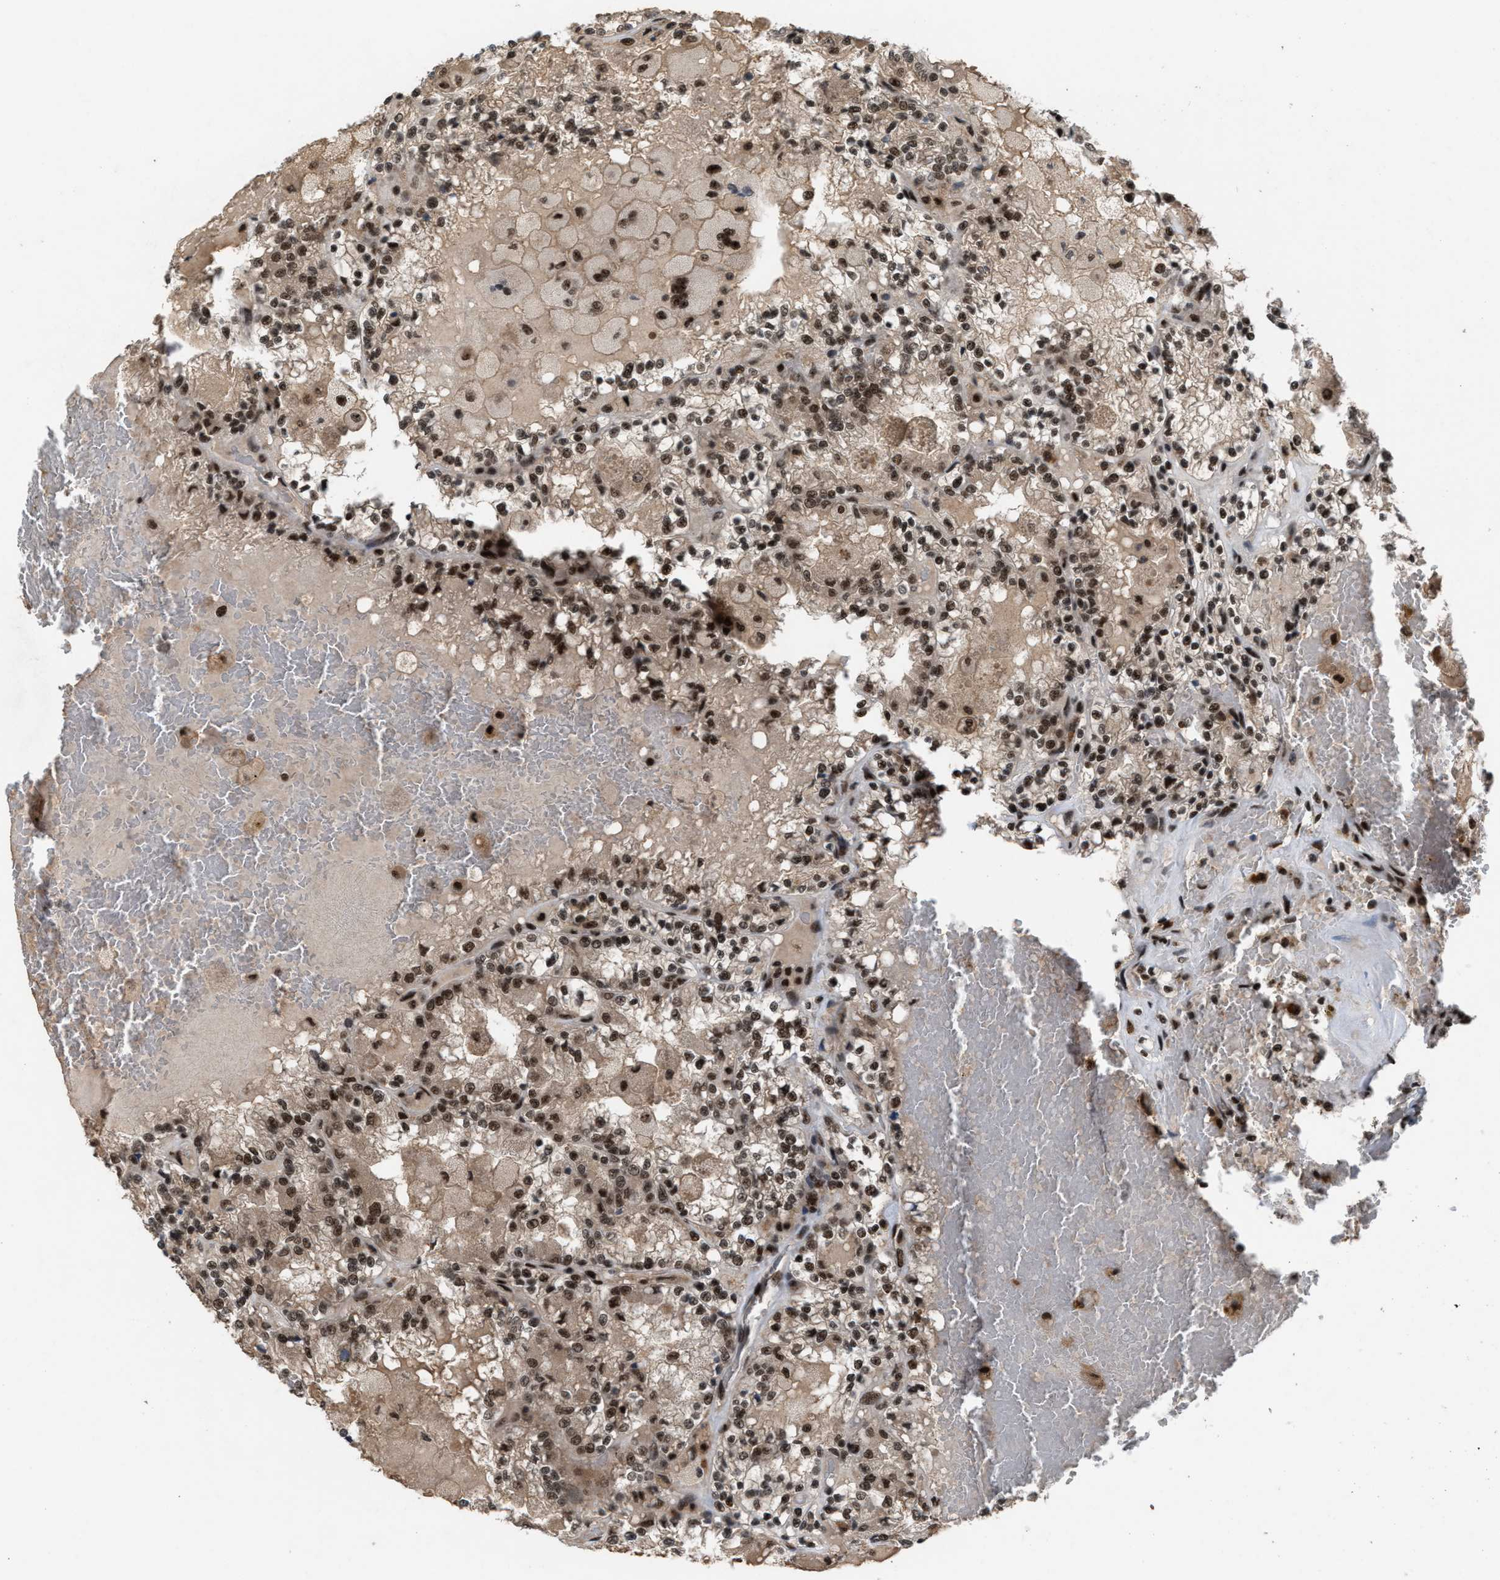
{"staining": {"intensity": "moderate", "quantity": ">75%", "location": "nuclear"}, "tissue": "renal cancer", "cell_type": "Tumor cells", "image_type": "cancer", "snomed": [{"axis": "morphology", "description": "Adenocarcinoma, NOS"}, {"axis": "topography", "description": "Kidney"}], "caption": "Renal cancer (adenocarcinoma) tissue exhibits moderate nuclear staining in about >75% of tumor cells", "gene": "PRPF4", "patient": {"sex": "female", "age": 56}}